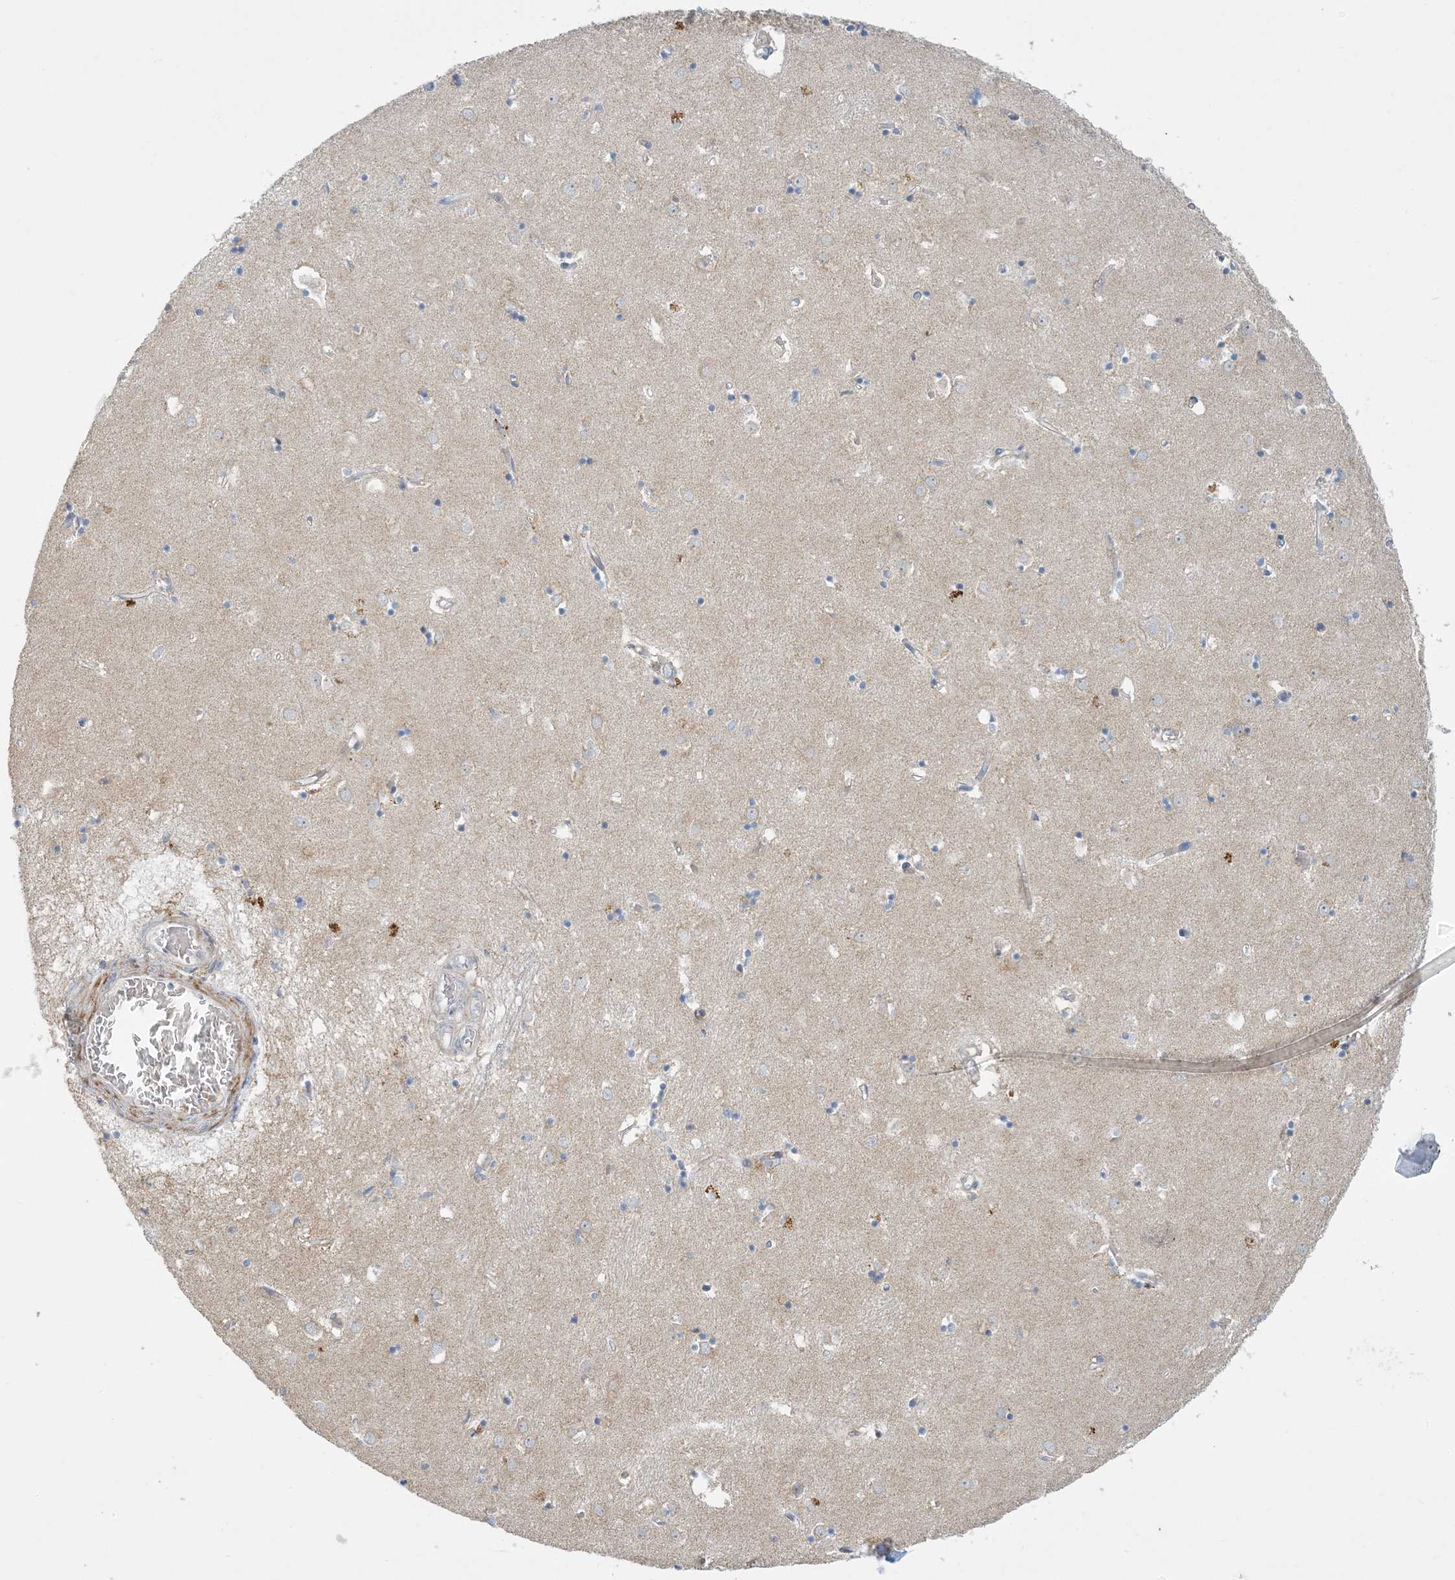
{"staining": {"intensity": "negative", "quantity": "none", "location": "none"}, "tissue": "caudate", "cell_type": "Glial cells", "image_type": "normal", "snomed": [{"axis": "morphology", "description": "Normal tissue, NOS"}, {"axis": "topography", "description": "Lateral ventricle wall"}], "caption": "IHC photomicrograph of unremarkable caudate: caudate stained with DAB (3,3'-diaminobenzidine) displays no significant protein staining in glial cells. (DAB IHC, high magnification).", "gene": "LTN1", "patient": {"sex": "male", "age": 70}}